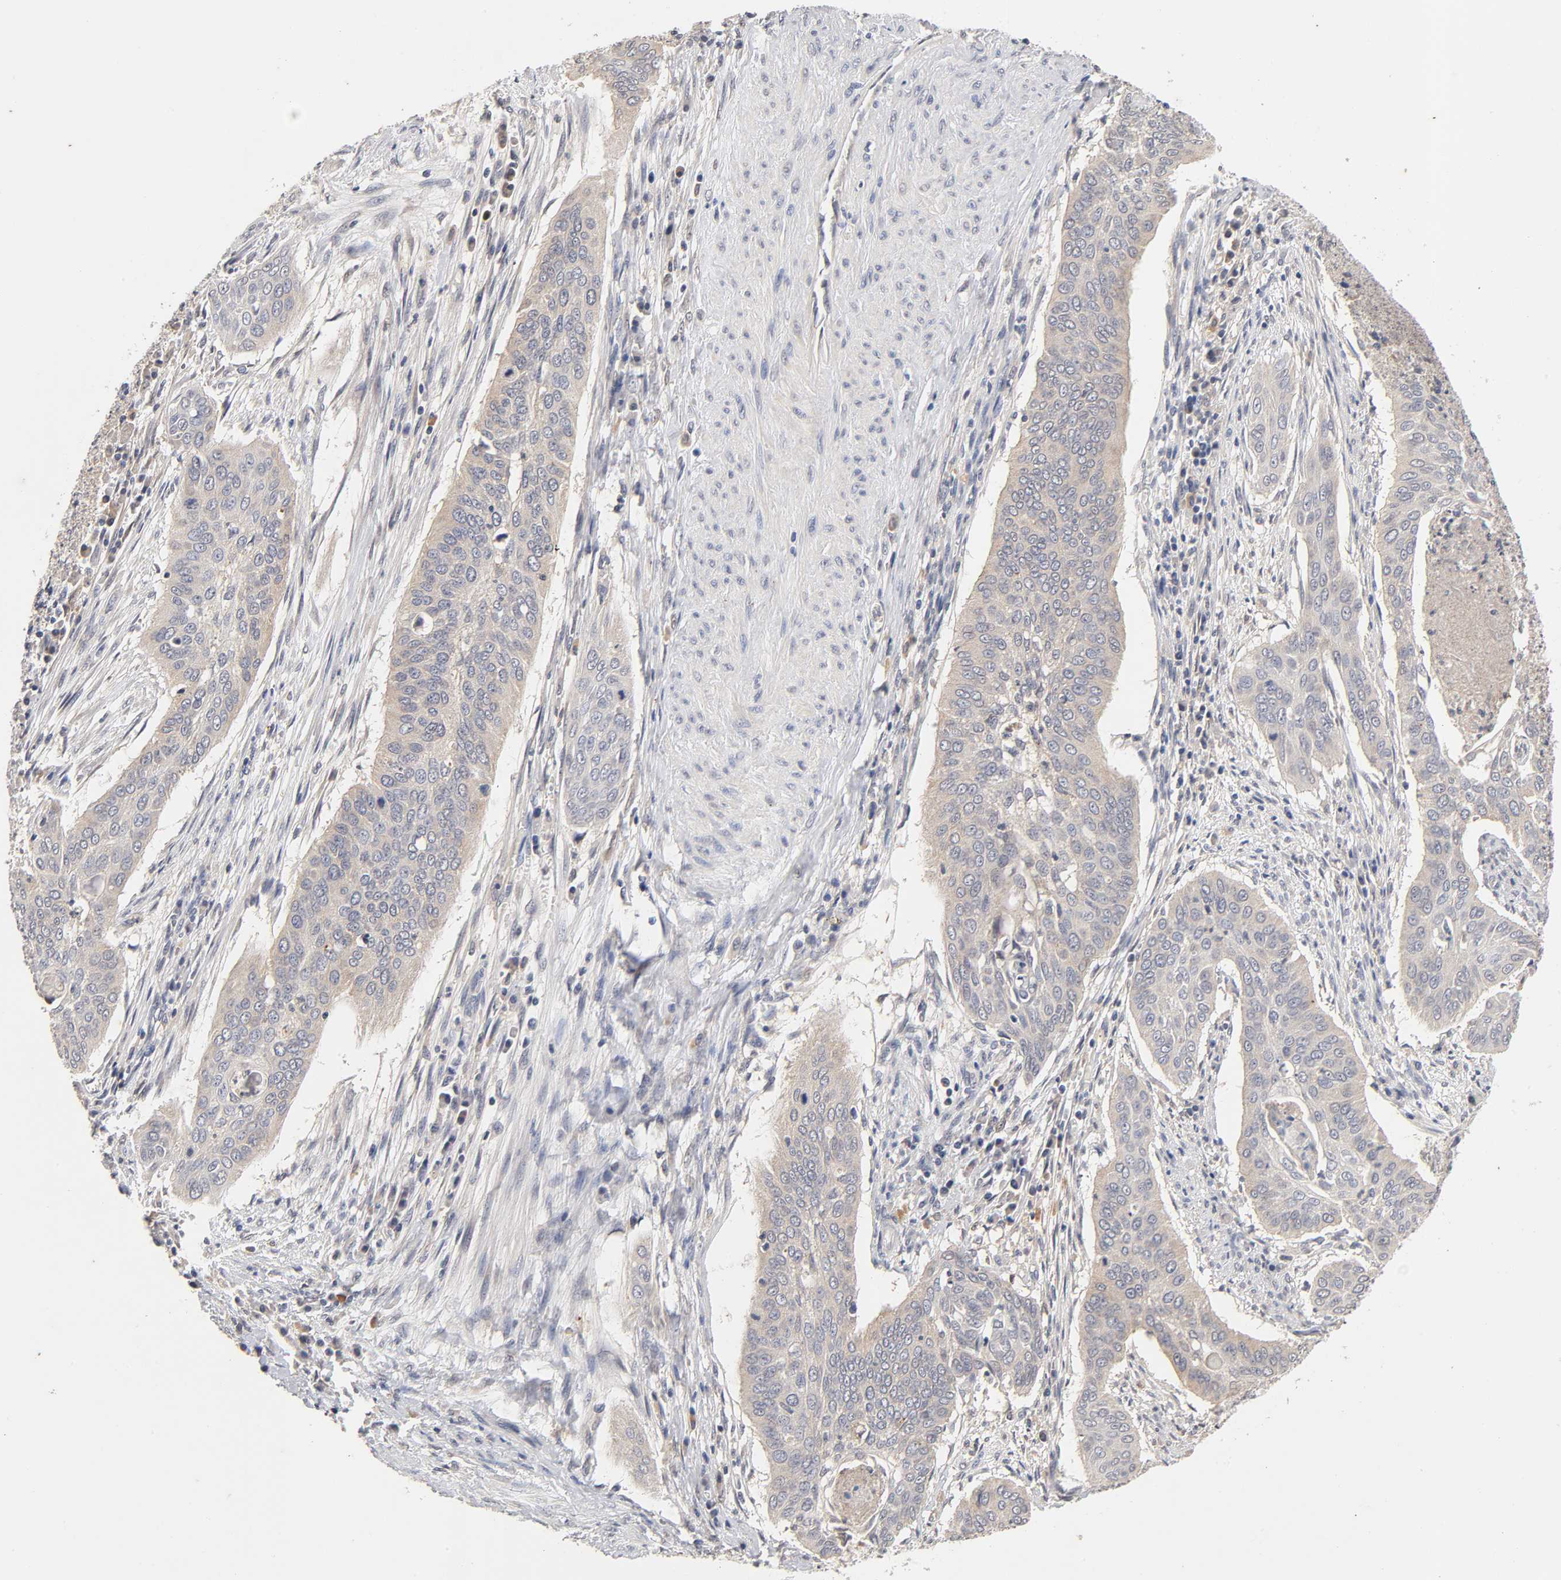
{"staining": {"intensity": "weak", "quantity": ">75%", "location": "cytoplasmic/membranous"}, "tissue": "cervical cancer", "cell_type": "Tumor cells", "image_type": "cancer", "snomed": [{"axis": "morphology", "description": "Squamous cell carcinoma, NOS"}, {"axis": "topography", "description": "Cervix"}], "caption": "Immunohistochemistry (IHC) of human cervical cancer demonstrates low levels of weak cytoplasmic/membranous expression in approximately >75% of tumor cells. (DAB (3,3'-diaminobenzidine) IHC with brightfield microscopy, high magnification).", "gene": "CXADR", "patient": {"sex": "female", "age": 39}}